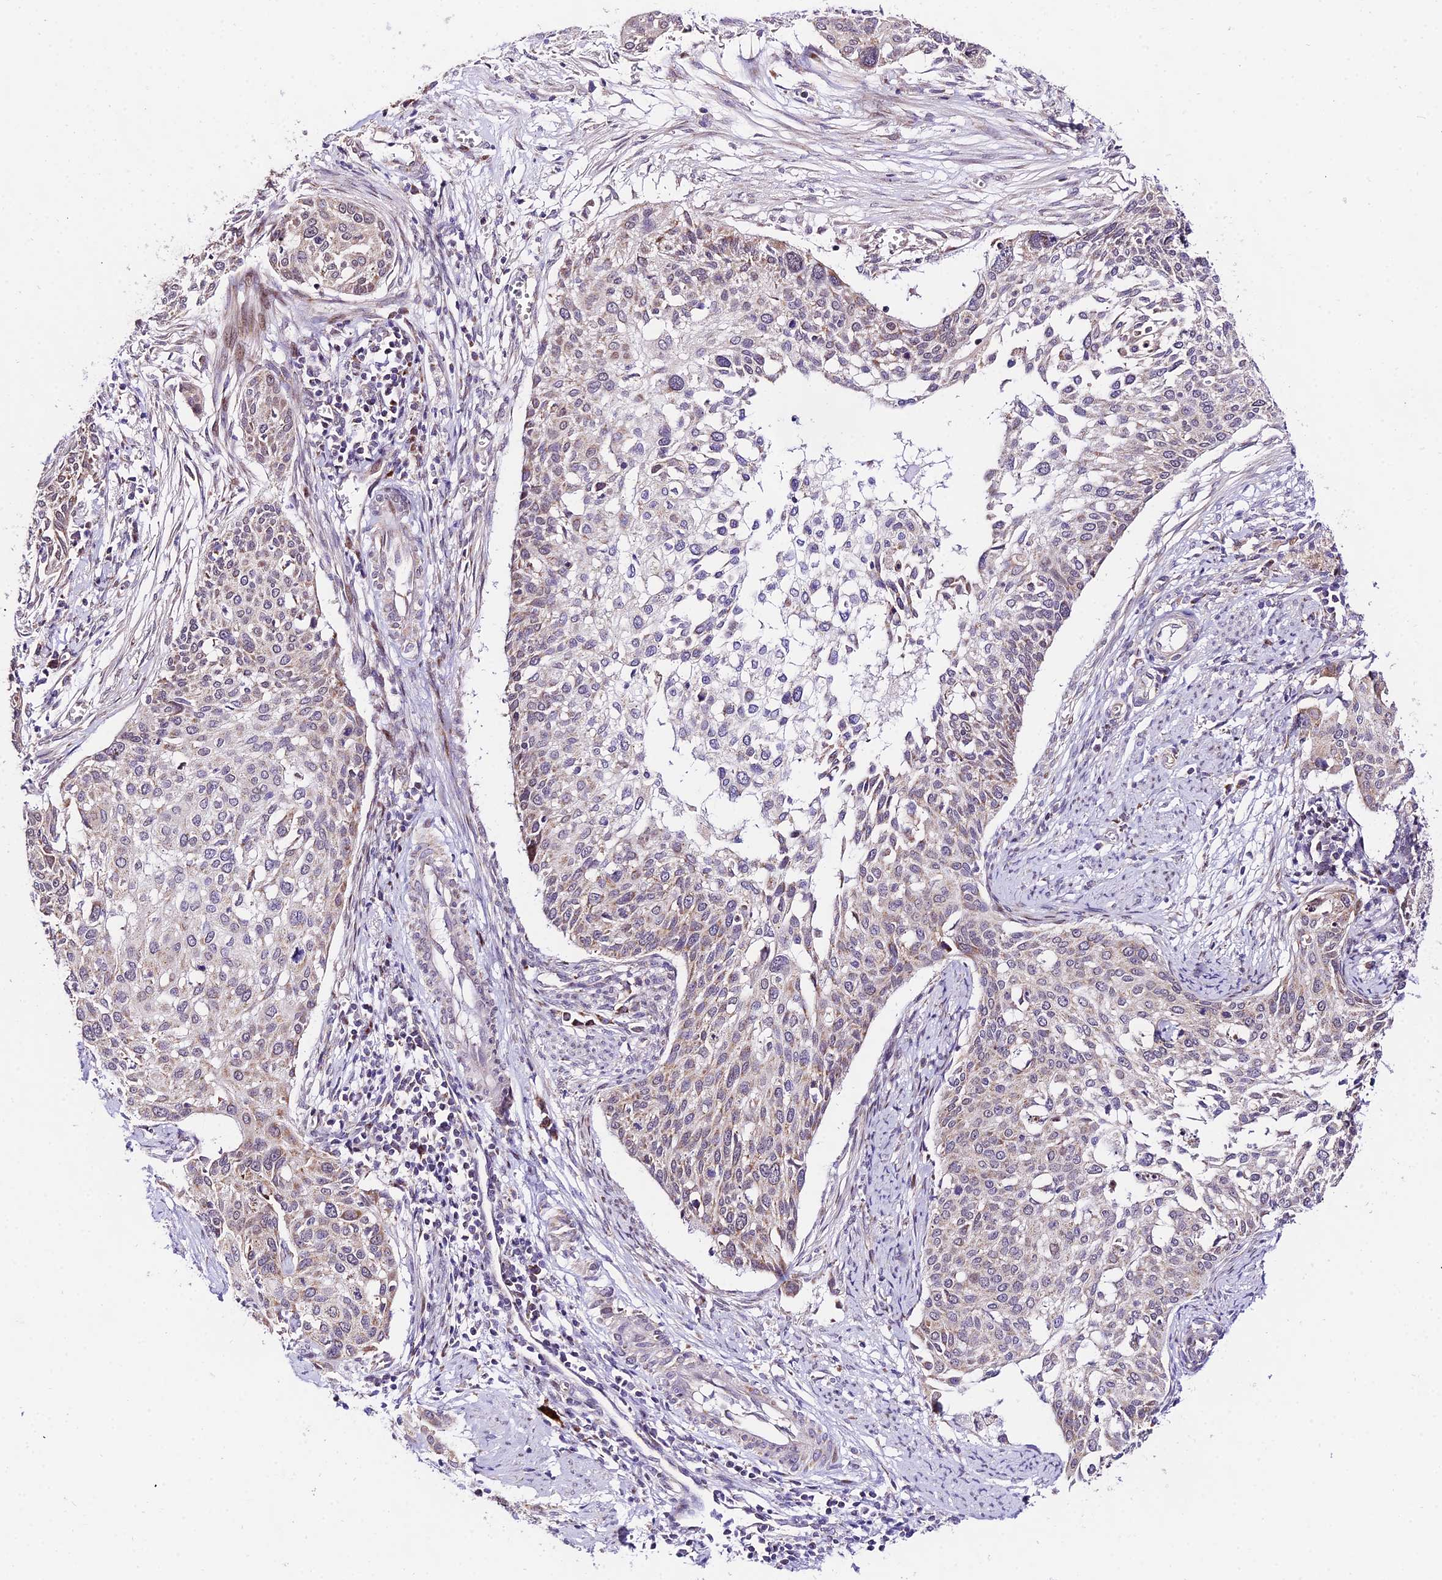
{"staining": {"intensity": "weak", "quantity": "25%-75%", "location": "cytoplasmic/membranous"}, "tissue": "cervical cancer", "cell_type": "Tumor cells", "image_type": "cancer", "snomed": [{"axis": "morphology", "description": "Squamous cell carcinoma, NOS"}, {"axis": "topography", "description": "Cervix"}], "caption": "Protein staining of cervical cancer (squamous cell carcinoma) tissue shows weak cytoplasmic/membranous expression in approximately 25%-75% of tumor cells.", "gene": "ATP5PB", "patient": {"sex": "female", "age": 44}}